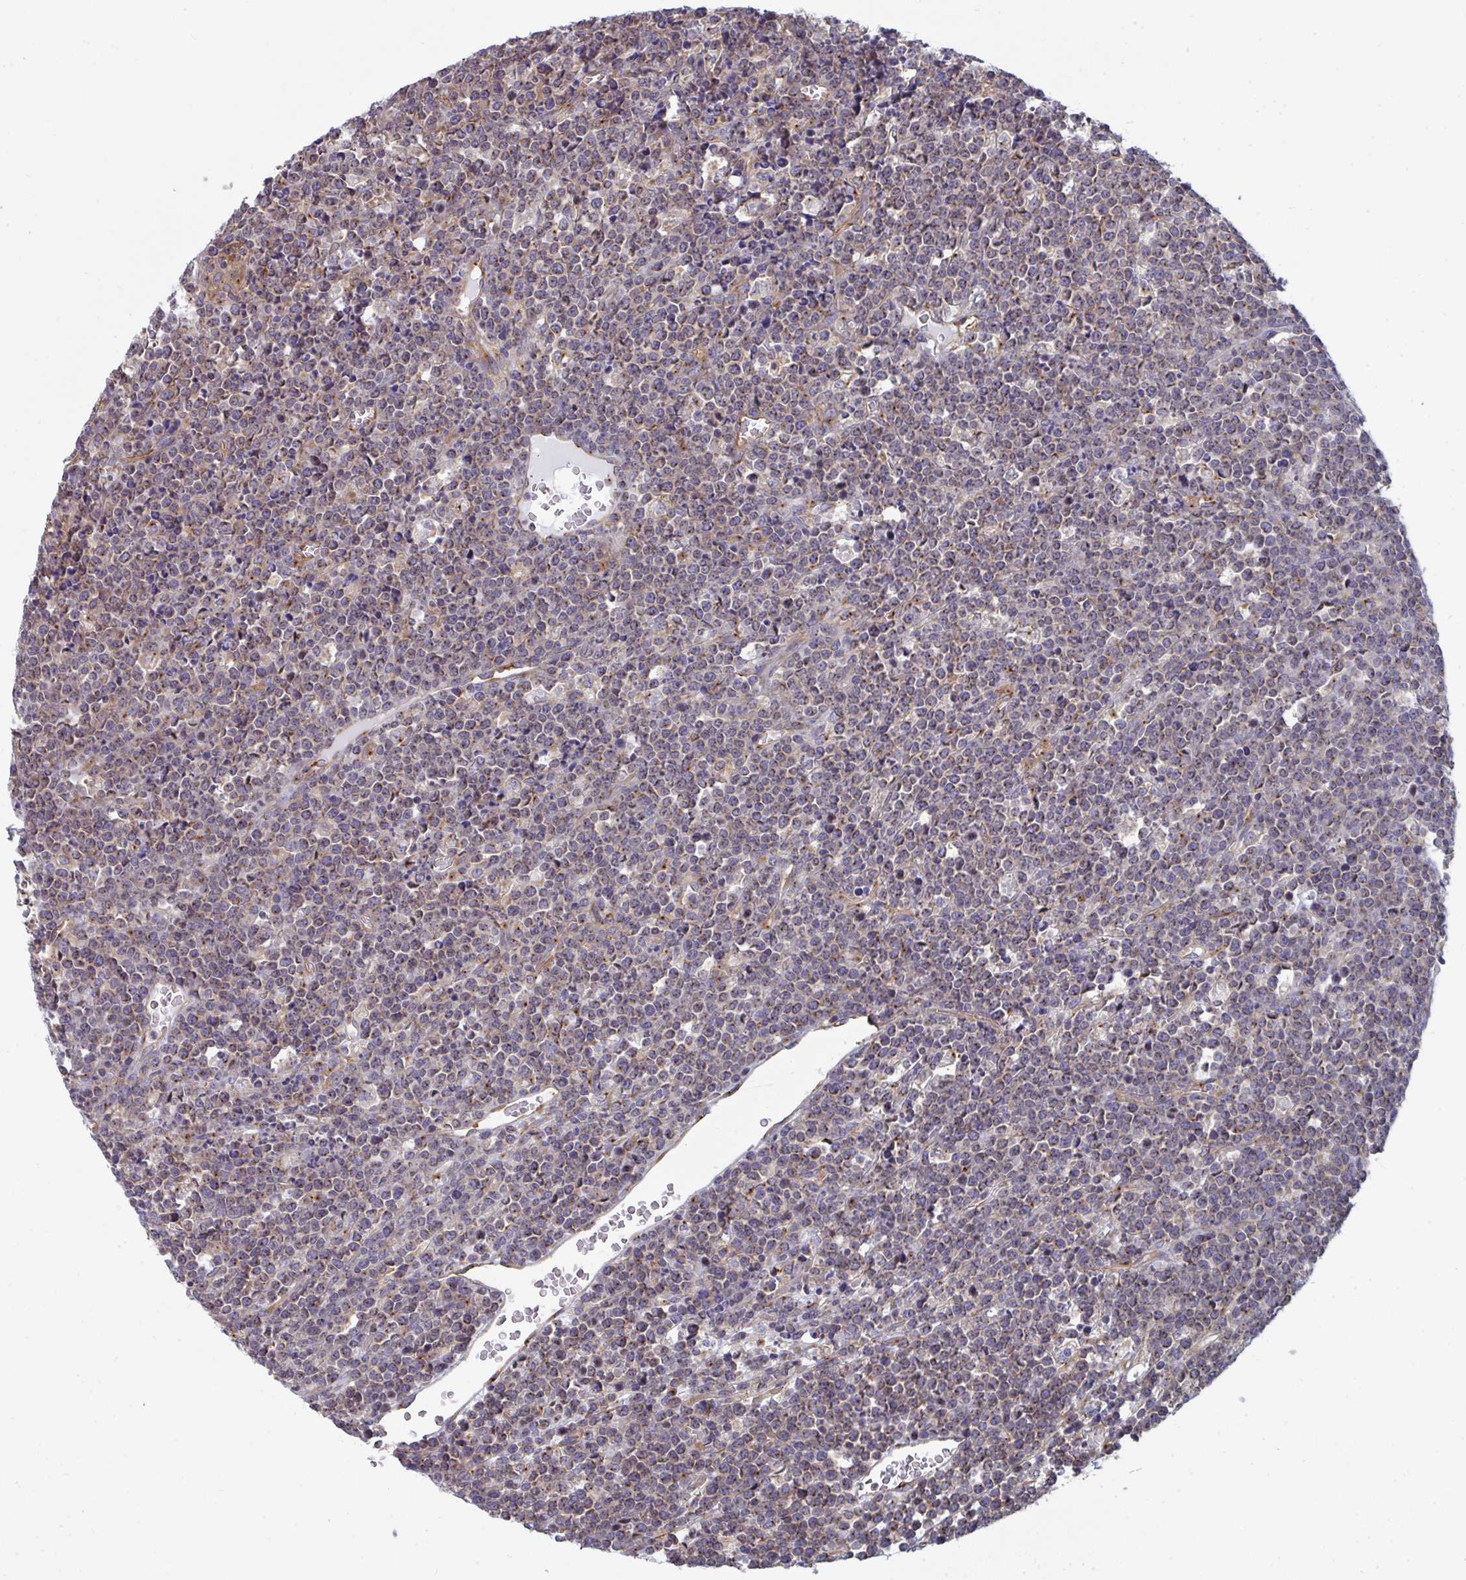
{"staining": {"intensity": "weak", "quantity": "25%-75%", "location": "cytoplasmic/membranous"}, "tissue": "lymphoma", "cell_type": "Tumor cells", "image_type": "cancer", "snomed": [{"axis": "morphology", "description": "Malignant lymphoma, non-Hodgkin's type, High grade"}, {"axis": "topography", "description": "Ovary"}], "caption": "Immunohistochemistry (IHC) of lymphoma displays low levels of weak cytoplasmic/membranous expression in approximately 25%-75% of tumor cells. Using DAB (3,3'-diaminobenzidine) (brown) and hematoxylin (blue) stains, captured at high magnification using brightfield microscopy.", "gene": "DYNC1I2", "patient": {"sex": "female", "age": 56}}